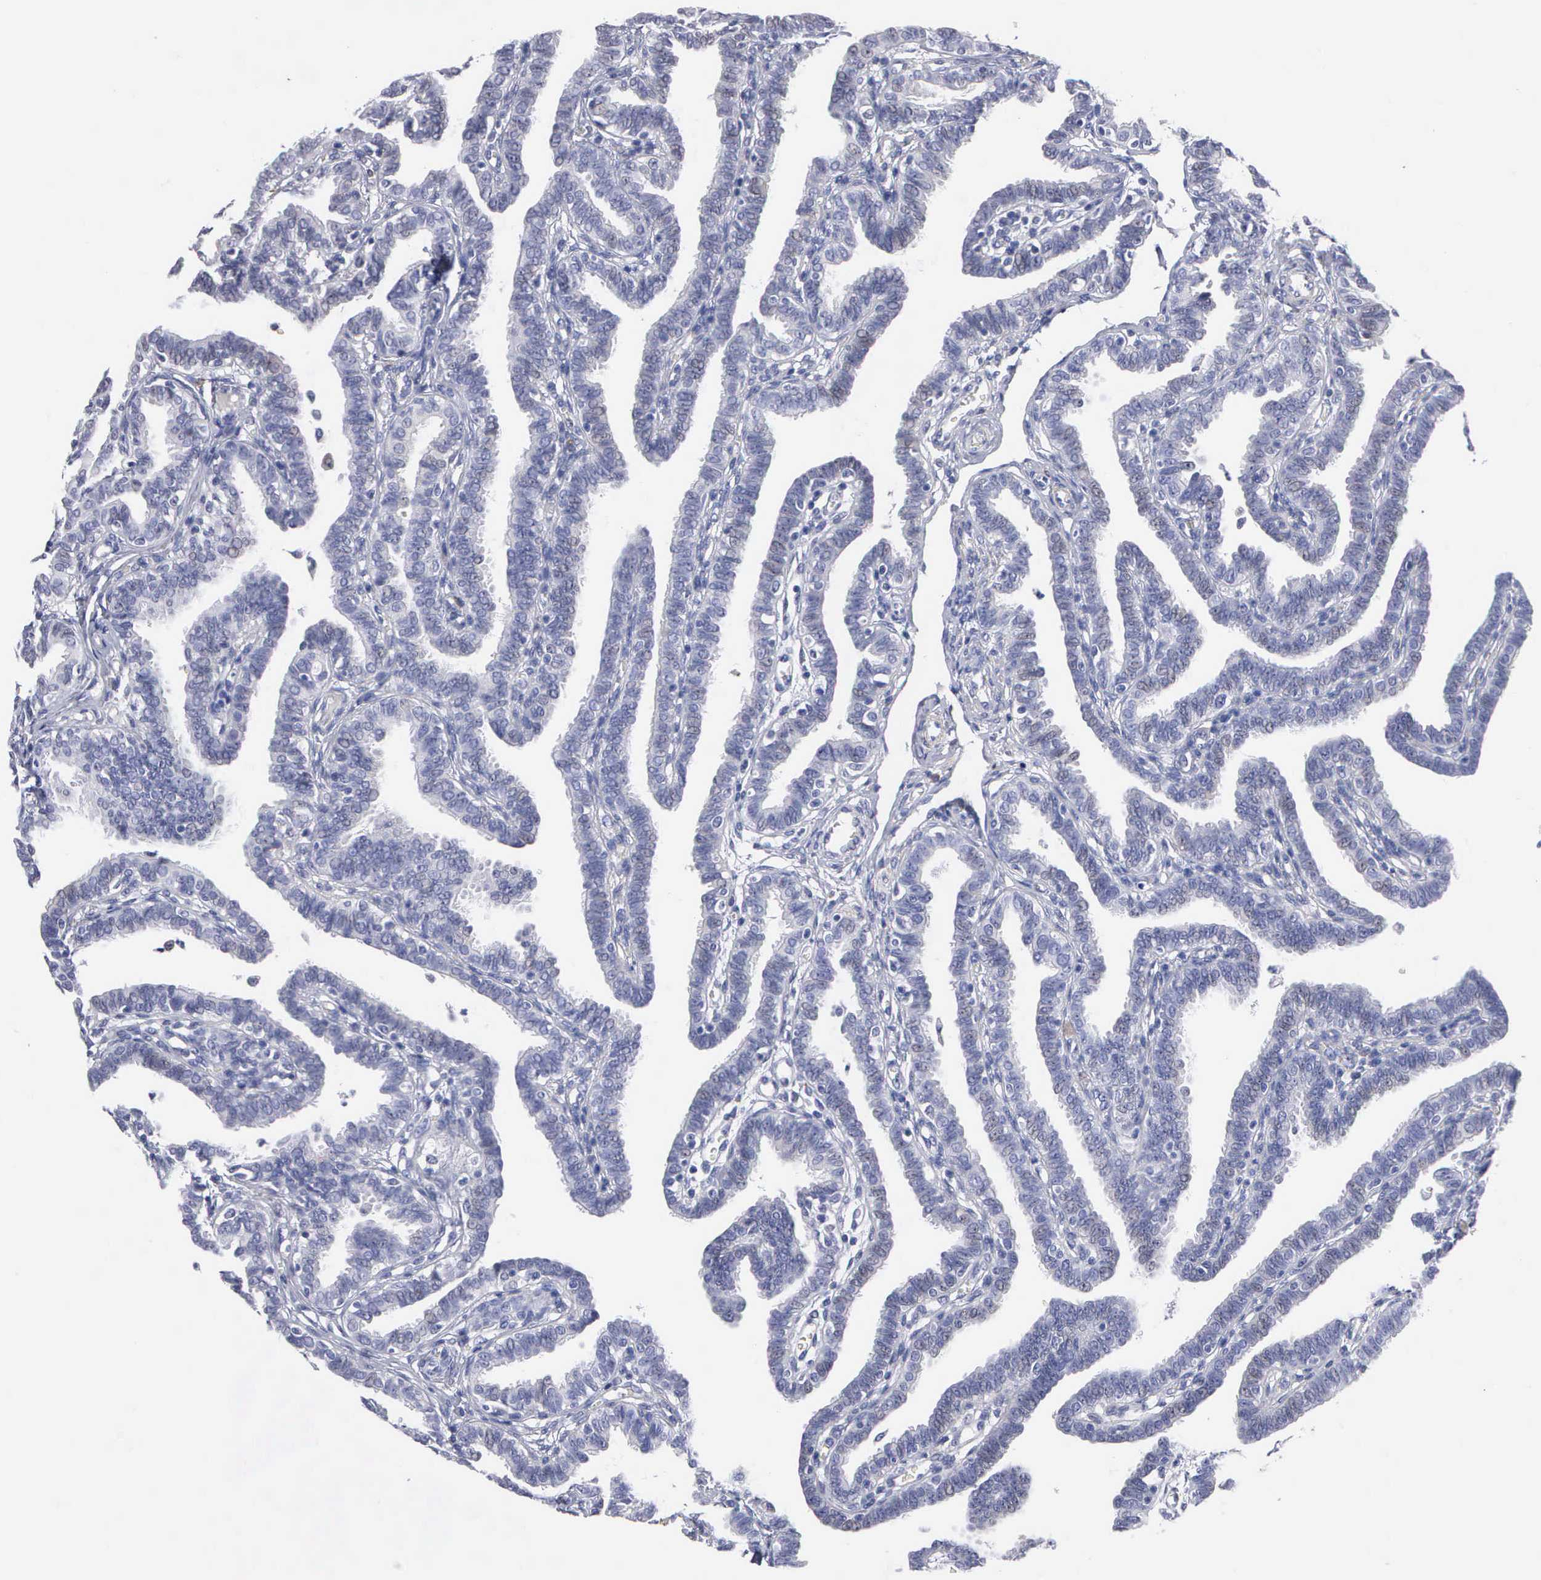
{"staining": {"intensity": "negative", "quantity": "none", "location": "none"}, "tissue": "fallopian tube", "cell_type": "Glandular cells", "image_type": "normal", "snomed": [{"axis": "morphology", "description": "Normal tissue, NOS"}, {"axis": "topography", "description": "Fallopian tube"}], "caption": "A histopathology image of human fallopian tube is negative for staining in glandular cells. Nuclei are stained in blue.", "gene": "ELFN2", "patient": {"sex": "female", "age": 41}}